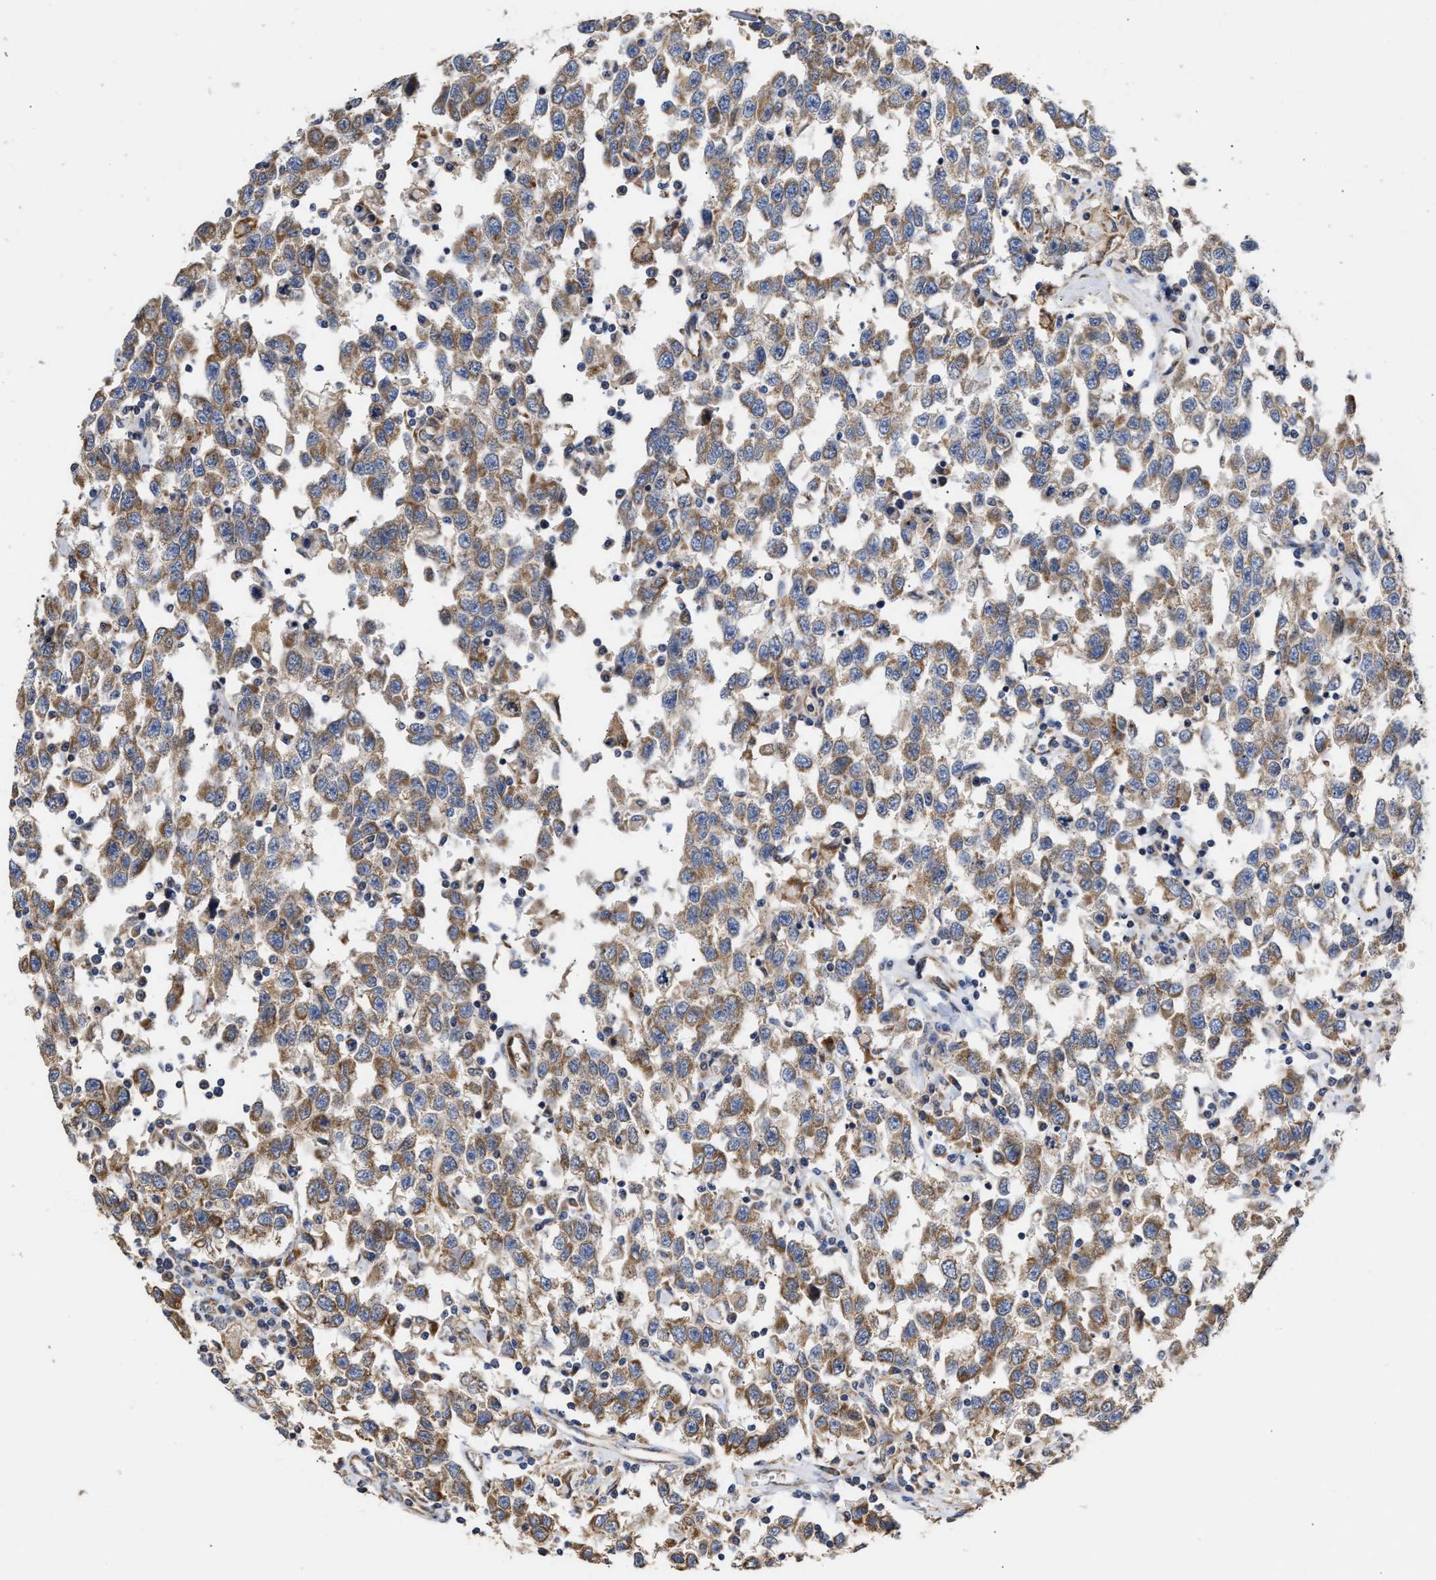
{"staining": {"intensity": "moderate", "quantity": ">75%", "location": "cytoplasmic/membranous"}, "tissue": "testis cancer", "cell_type": "Tumor cells", "image_type": "cancer", "snomed": [{"axis": "morphology", "description": "Seminoma, NOS"}, {"axis": "topography", "description": "Testis"}], "caption": "Protein expression analysis of human seminoma (testis) reveals moderate cytoplasmic/membranous expression in about >75% of tumor cells. (brown staining indicates protein expression, while blue staining denotes nuclei).", "gene": "MALSU1", "patient": {"sex": "male", "age": 41}}